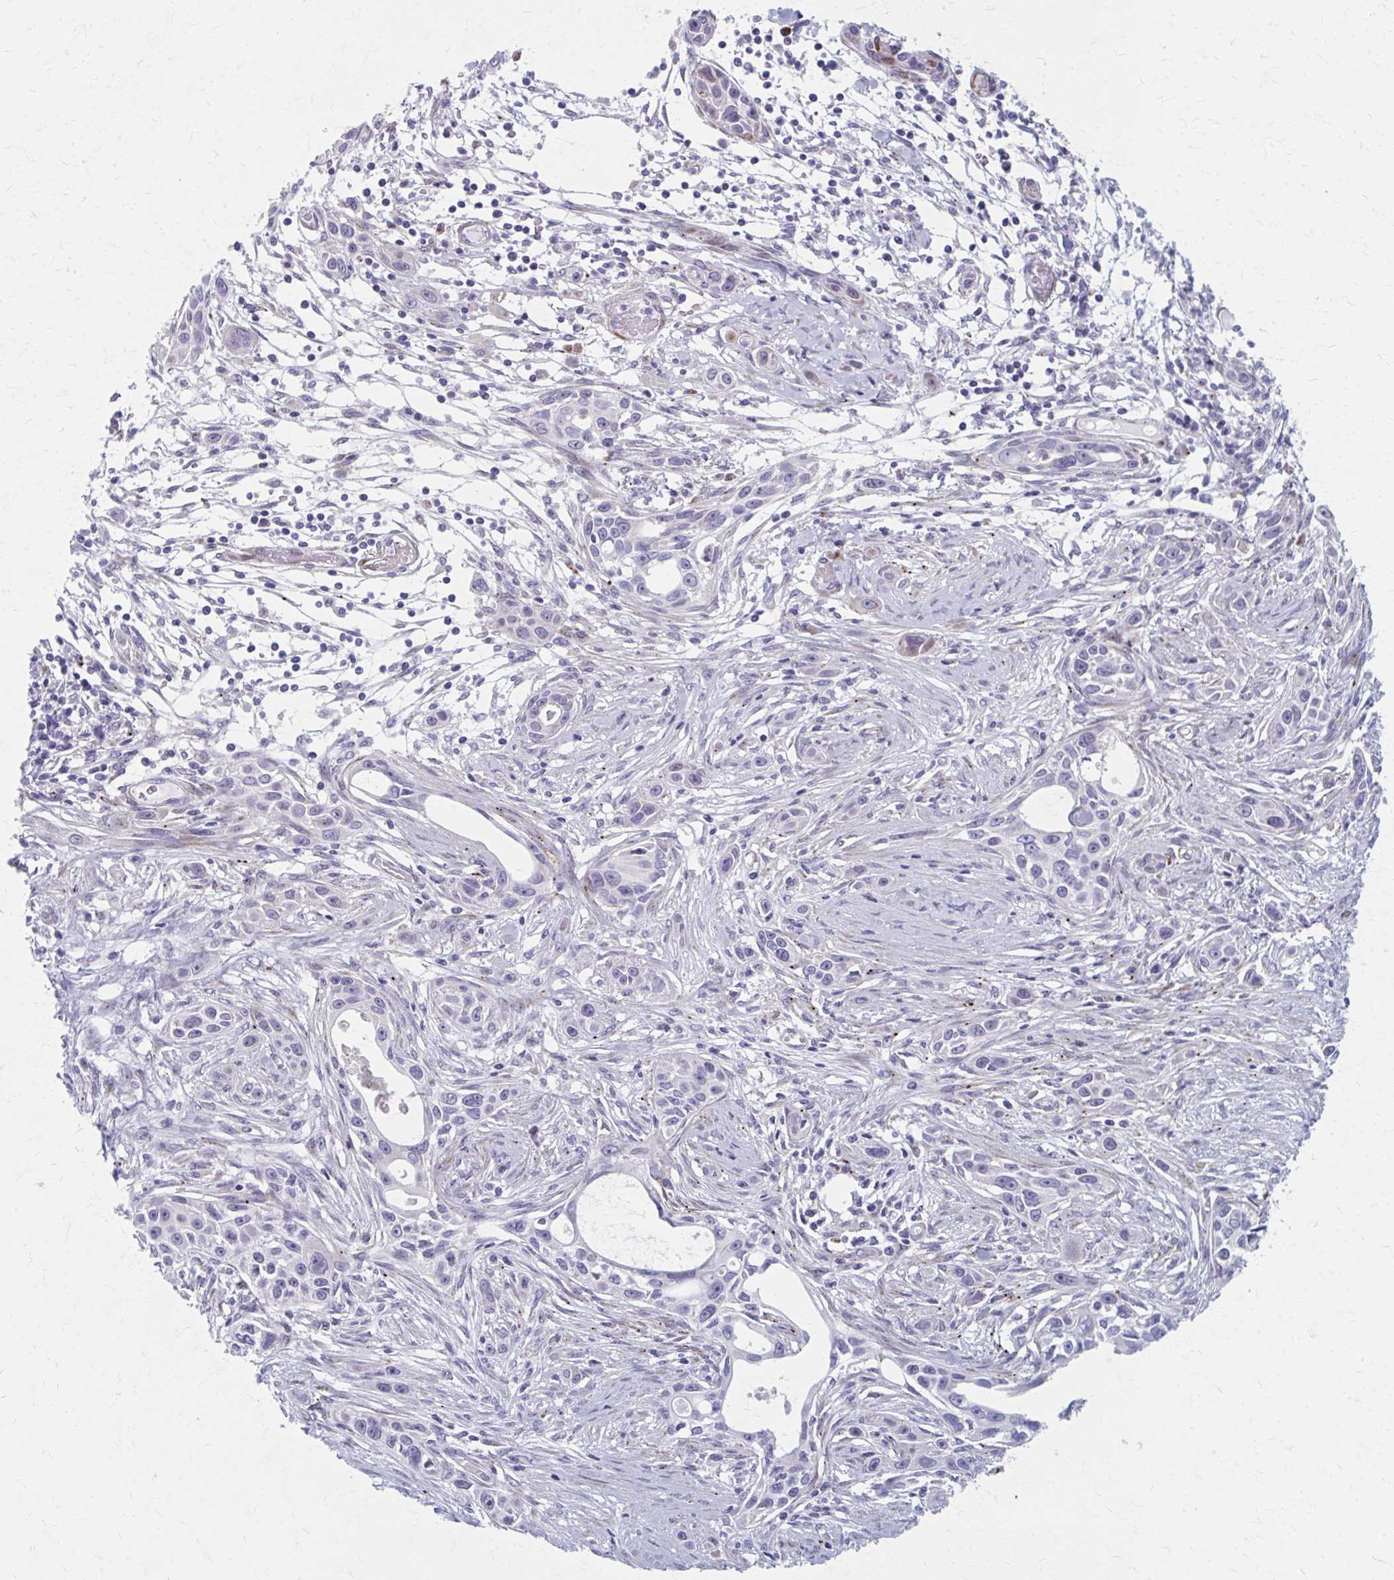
{"staining": {"intensity": "negative", "quantity": "none", "location": "none"}, "tissue": "skin cancer", "cell_type": "Tumor cells", "image_type": "cancer", "snomed": [{"axis": "morphology", "description": "Squamous cell carcinoma, NOS"}, {"axis": "topography", "description": "Skin"}], "caption": "This photomicrograph is of skin cancer stained with immunohistochemistry to label a protein in brown with the nuclei are counter-stained blue. There is no expression in tumor cells. (DAB (3,3'-diaminobenzidine) IHC with hematoxylin counter stain).", "gene": "OLFM2", "patient": {"sex": "female", "age": 69}}